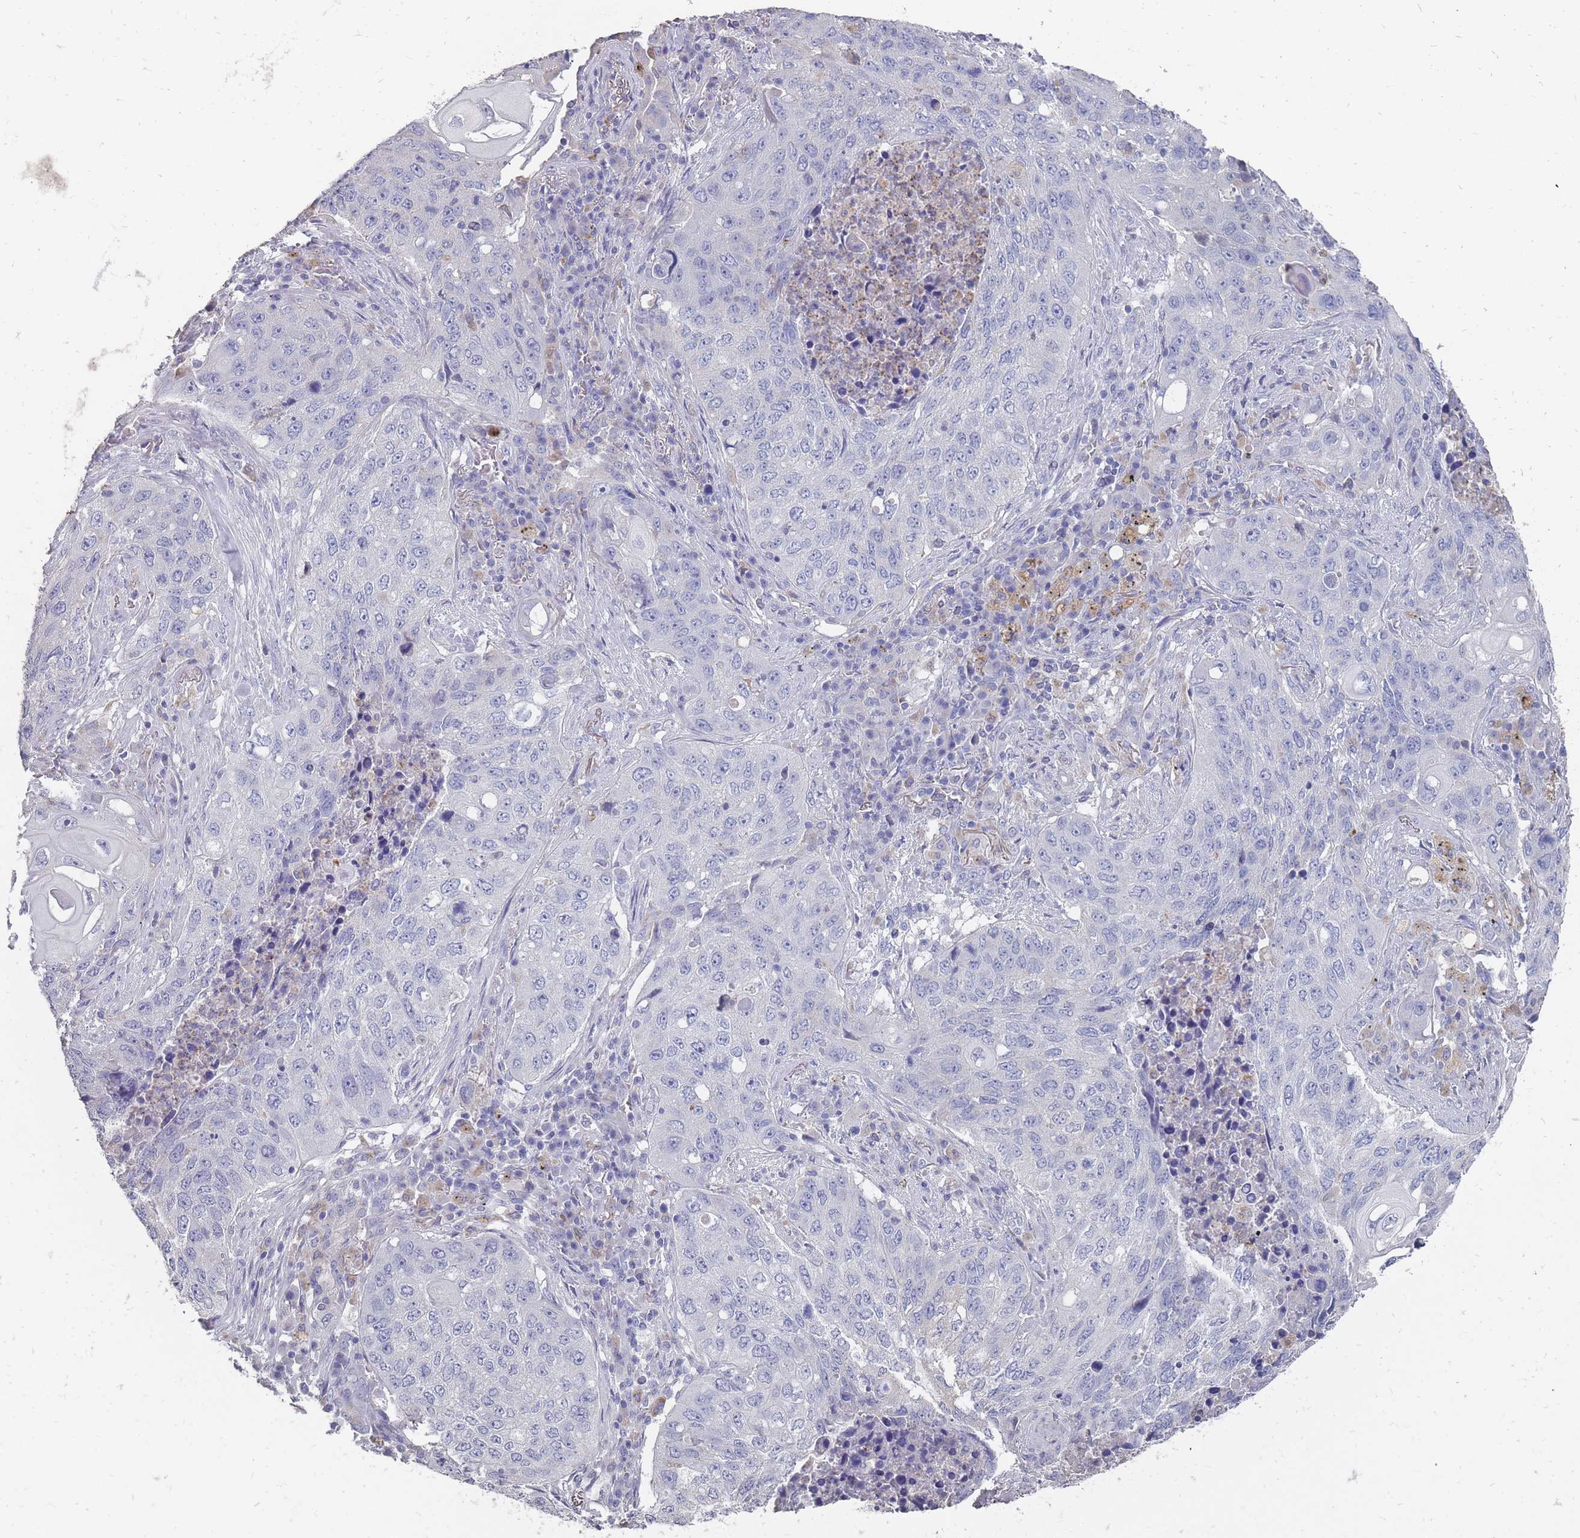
{"staining": {"intensity": "negative", "quantity": "none", "location": "none"}, "tissue": "lung cancer", "cell_type": "Tumor cells", "image_type": "cancer", "snomed": [{"axis": "morphology", "description": "Squamous cell carcinoma, NOS"}, {"axis": "topography", "description": "Lung"}], "caption": "An immunohistochemistry image of lung squamous cell carcinoma is shown. There is no staining in tumor cells of lung squamous cell carcinoma.", "gene": "OTULINL", "patient": {"sex": "female", "age": 63}}